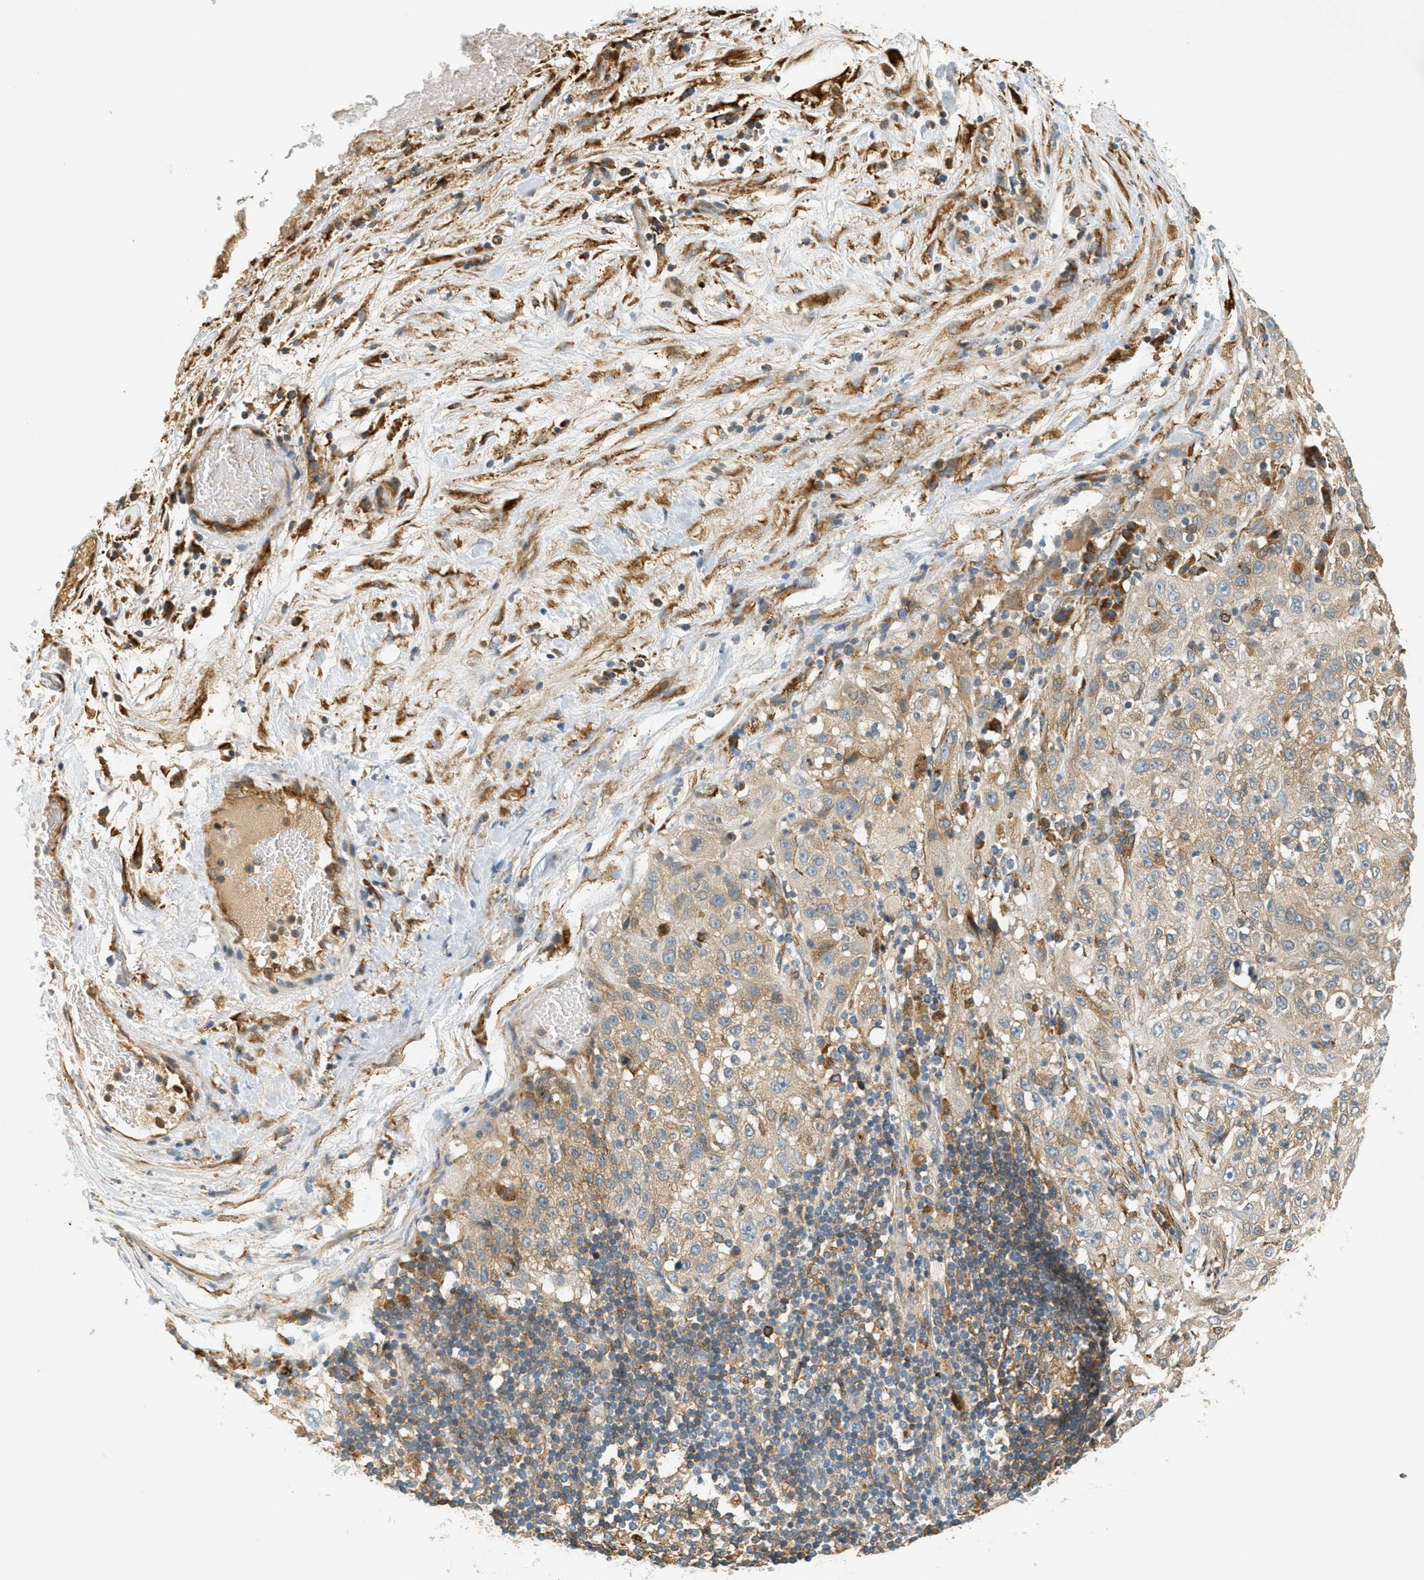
{"staining": {"intensity": "weak", "quantity": "25%-75%", "location": "cytoplasmic/membranous"}, "tissue": "lung cancer", "cell_type": "Tumor cells", "image_type": "cancer", "snomed": [{"axis": "morphology", "description": "Inflammation, NOS"}, {"axis": "morphology", "description": "Squamous cell carcinoma, NOS"}, {"axis": "topography", "description": "Lymph node"}, {"axis": "topography", "description": "Soft tissue"}, {"axis": "topography", "description": "Lung"}], "caption": "Immunohistochemical staining of squamous cell carcinoma (lung) exhibits low levels of weak cytoplasmic/membranous staining in approximately 25%-75% of tumor cells.", "gene": "PDK1", "patient": {"sex": "male", "age": 66}}